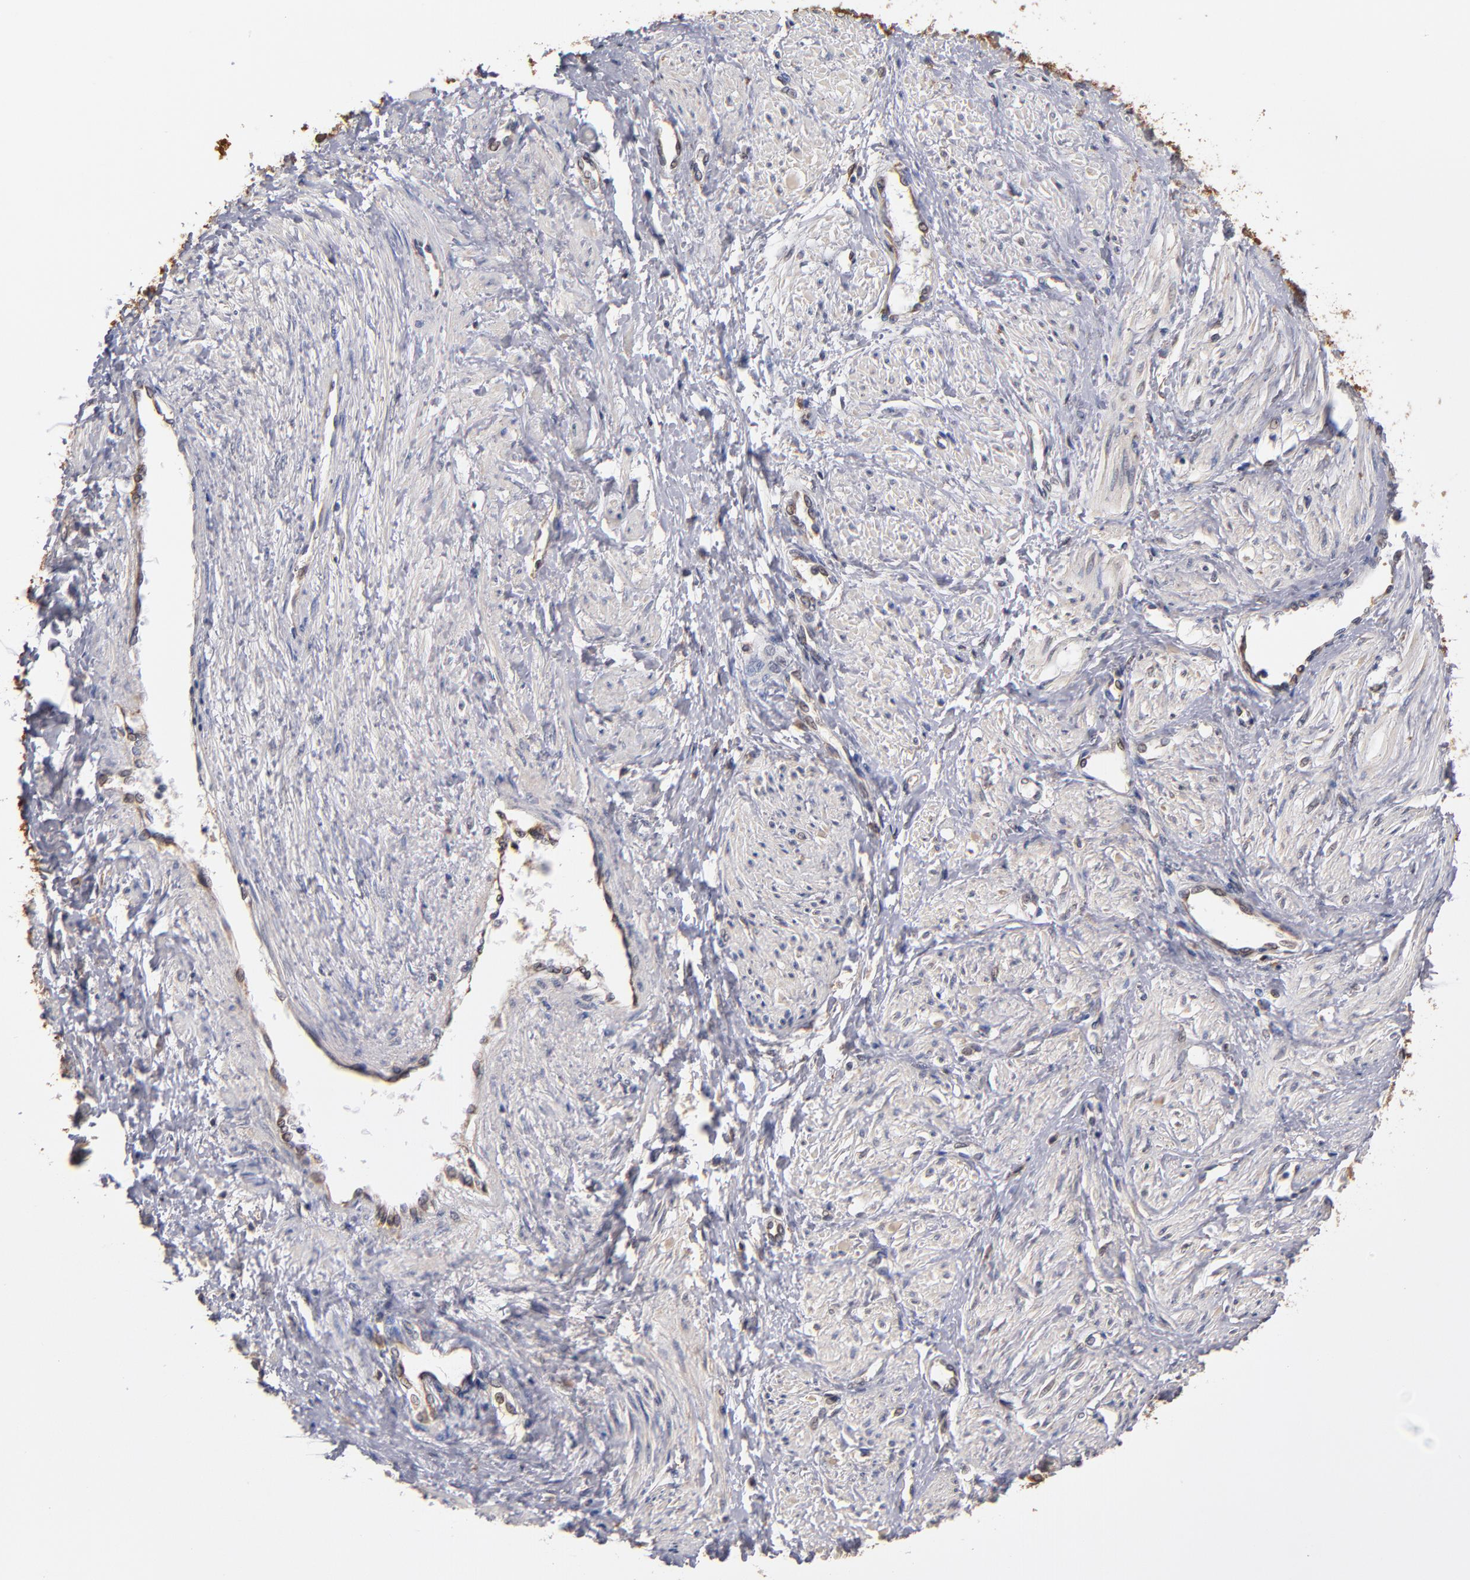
{"staining": {"intensity": "negative", "quantity": "none", "location": "none"}, "tissue": "smooth muscle", "cell_type": "Smooth muscle cells", "image_type": "normal", "snomed": [{"axis": "morphology", "description": "Normal tissue, NOS"}, {"axis": "topography", "description": "Smooth muscle"}, {"axis": "topography", "description": "Uterus"}], "caption": "Immunohistochemistry (IHC) image of normal smooth muscle: smooth muscle stained with DAB displays no significant protein positivity in smooth muscle cells. Brightfield microscopy of IHC stained with DAB (3,3'-diaminobenzidine) (brown) and hematoxylin (blue), captured at high magnification.", "gene": "GMFB", "patient": {"sex": "female", "age": 39}}